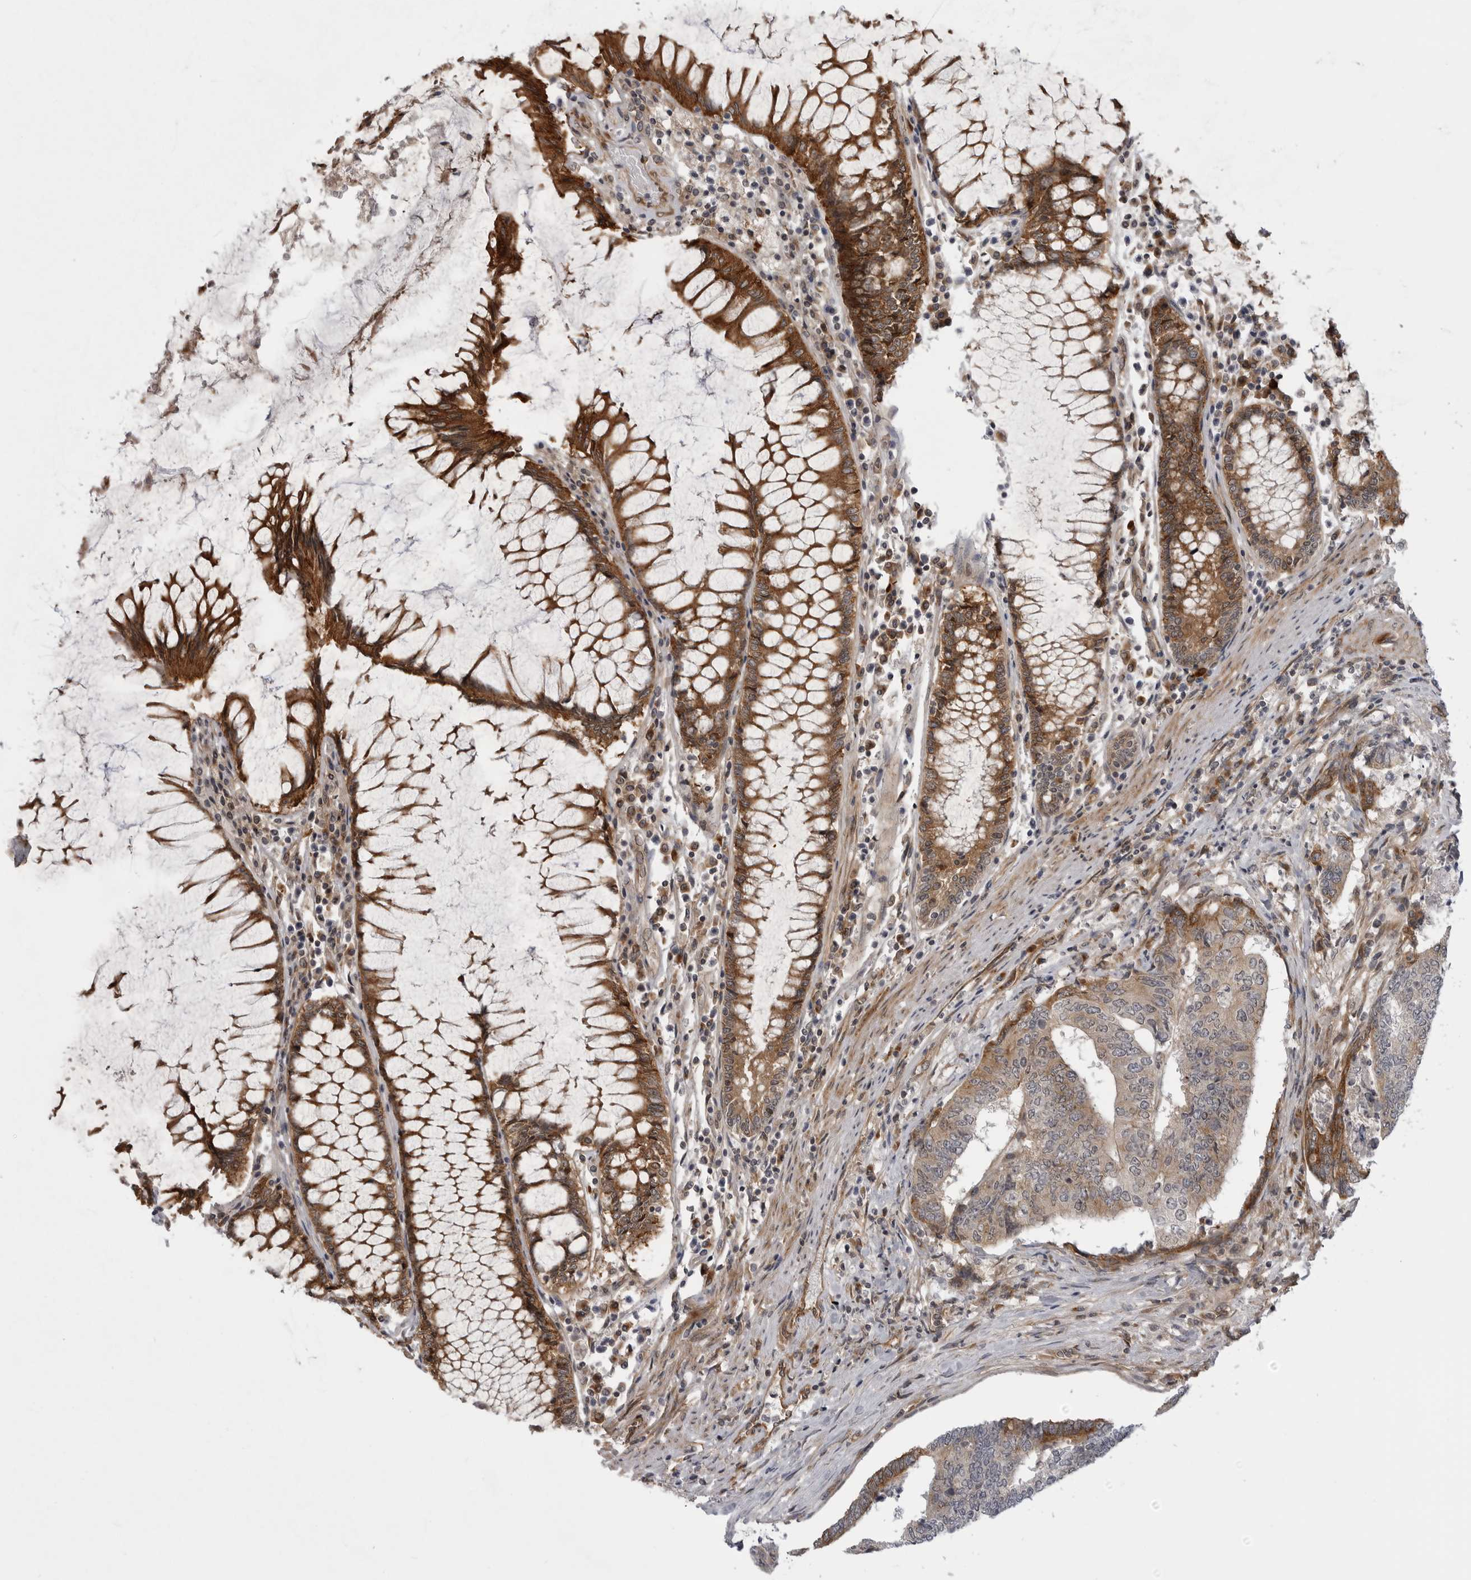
{"staining": {"intensity": "moderate", "quantity": "25%-75%", "location": "cytoplasmic/membranous"}, "tissue": "colorectal cancer", "cell_type": "Tumor cells", "image_type": "cancer", "snomed": [{"axis": "morphology", "description": "Adenocarcinoma, NOS"}, {"axis": "topography", "description": "Colon"}], "caption": "Moderate cytoplasmic/membranous expression is present in about 25%-75% of tumor cells in colorectal adenocarcinoma.", "gene": "LRRC45", "patient": {"sex": "female", "age": 67}}